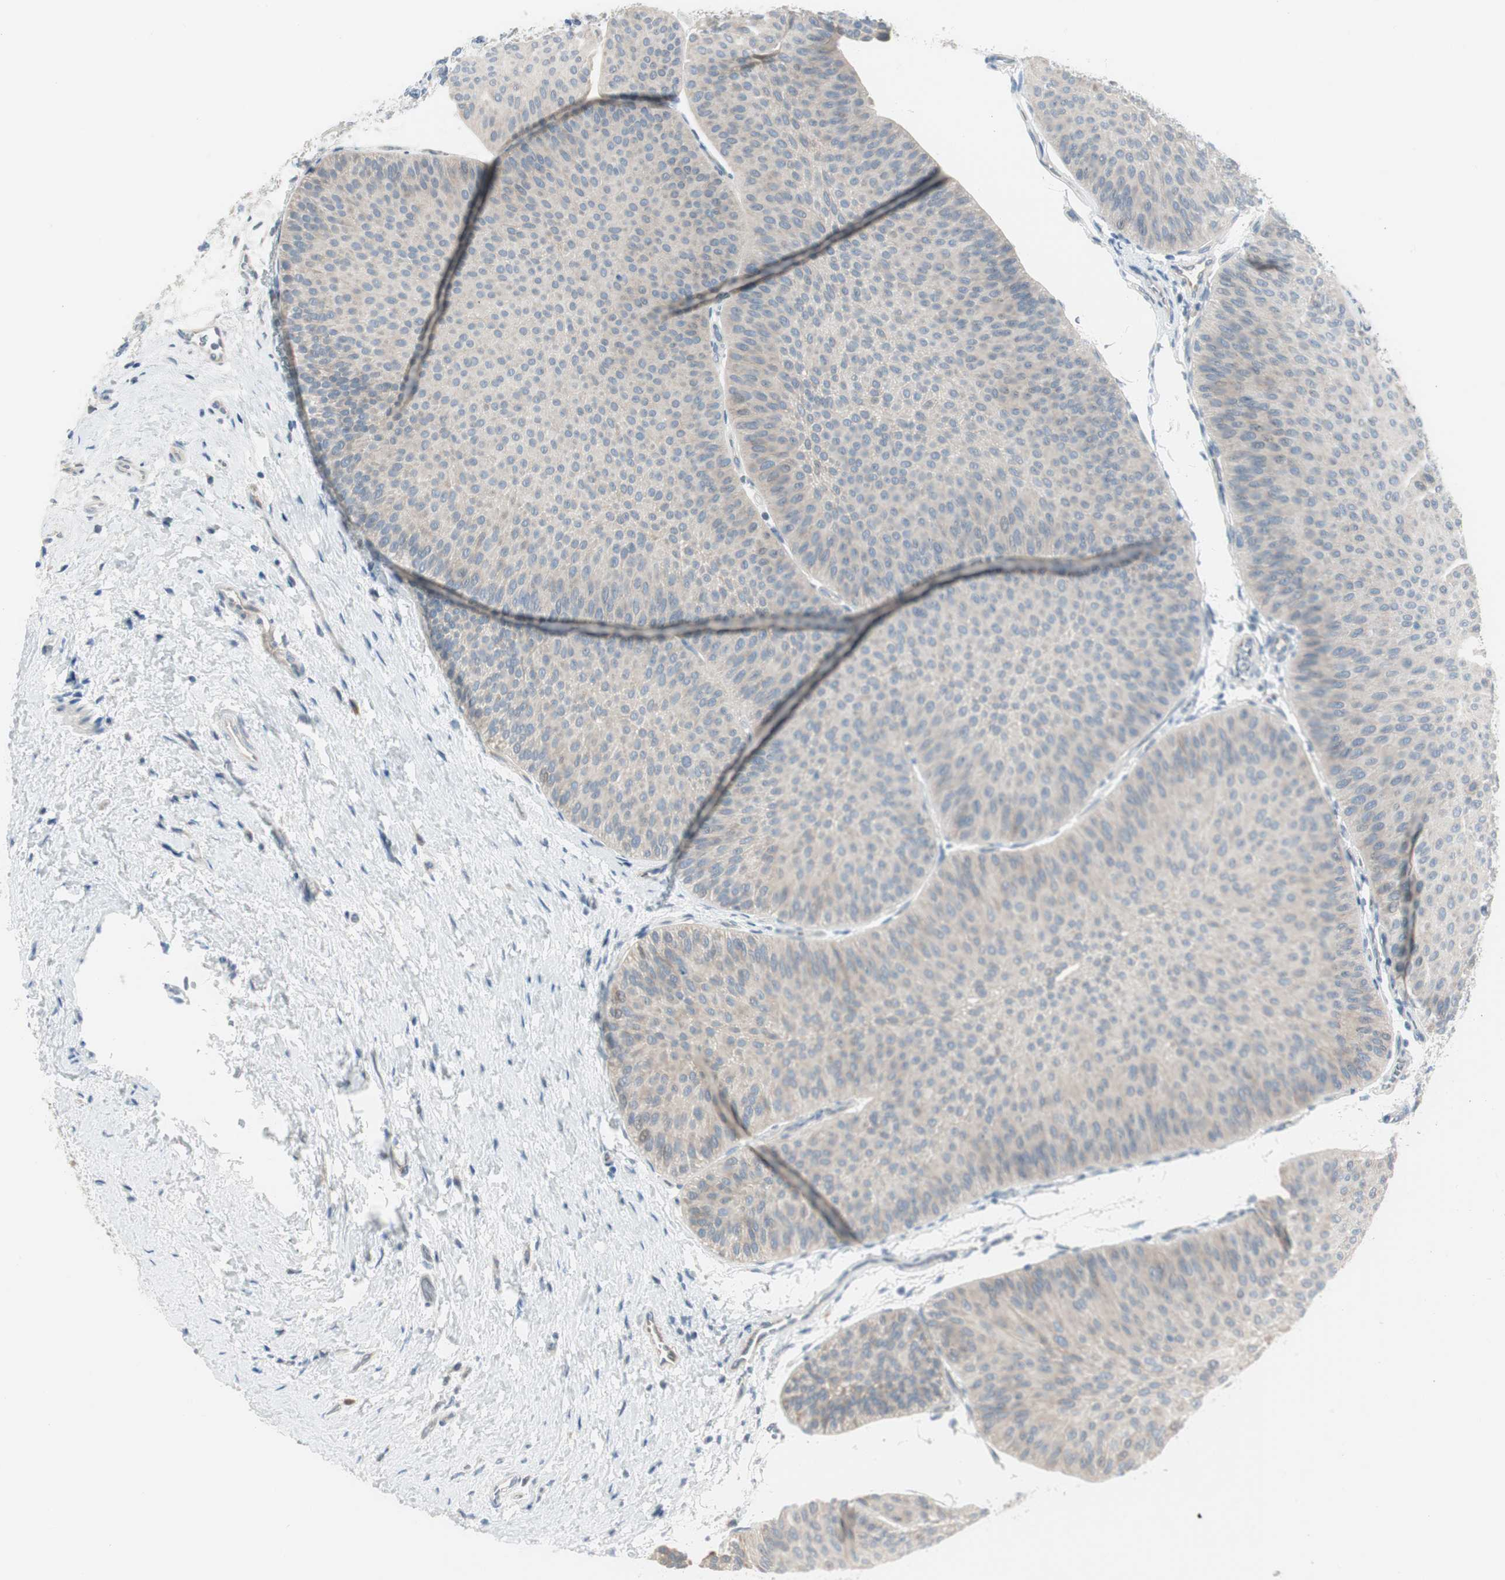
{"staining": {"intensity": "weak", "quantity": "25%-75%", "location": "cytoplasmic/membranous"}, "tissue": "urothelial cancer", "cell_type": "Tumor cells", "image_type": "cancer", "snomed": [{"axis": "morphology", "description": "Urothelial carcinoma, Low grade"}, {"axis": "topography", "description": "Urinary bladder"}], "caption": "Human low-grade urothelial carcinoma stained with a brown dye displays weak cytoplasmic/membranous positive expression in approximately 25%-75% of tumor cells.", "gene": "SPINK4", "patient": {"sex": "female", "age": 60}}